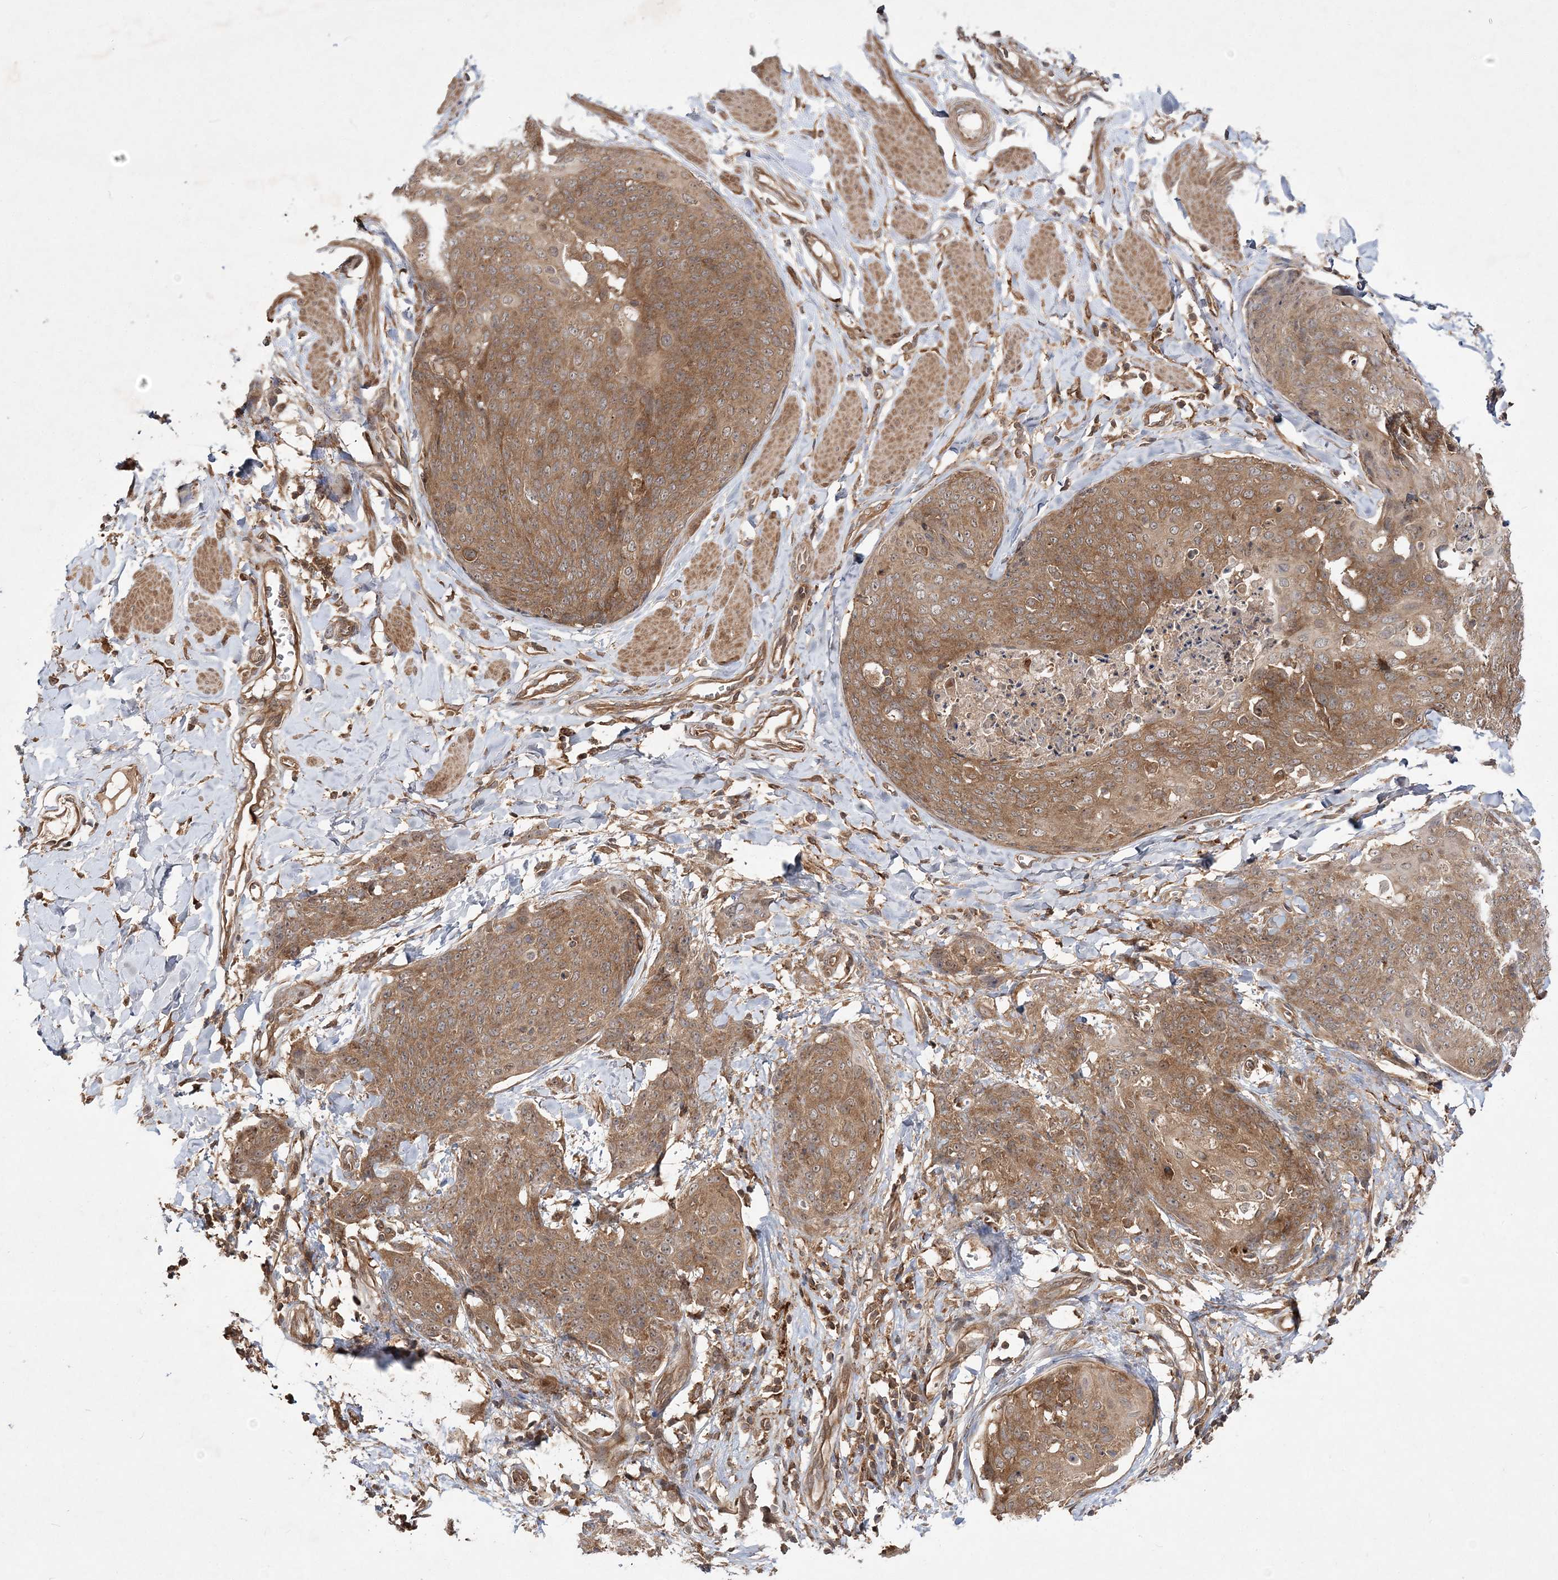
{"staining": {"intensity": "moderate", "quantity": ">75%", "location": "cytoplasmic/membranous"}, "tissue": "skin cancer", "cell_type": "Tumor cells", "image_type": "cancer", "snomed": [{"axis": "morphology", "description": "Squamous cell carcinoma, NOS"}, {"axis": "topography", "description": "Skin"}, {"axis": "topography", "description": "Vulva"}], "caption": "Moderate cytoplasmic/membranous positivity for a protein is identified in about >75% of tumor cells of squamous cell carcinoma (skin) using immunohistochemistry.", "gene": "TMEM9B", "patient": {"sex": "female", "age": 85}}